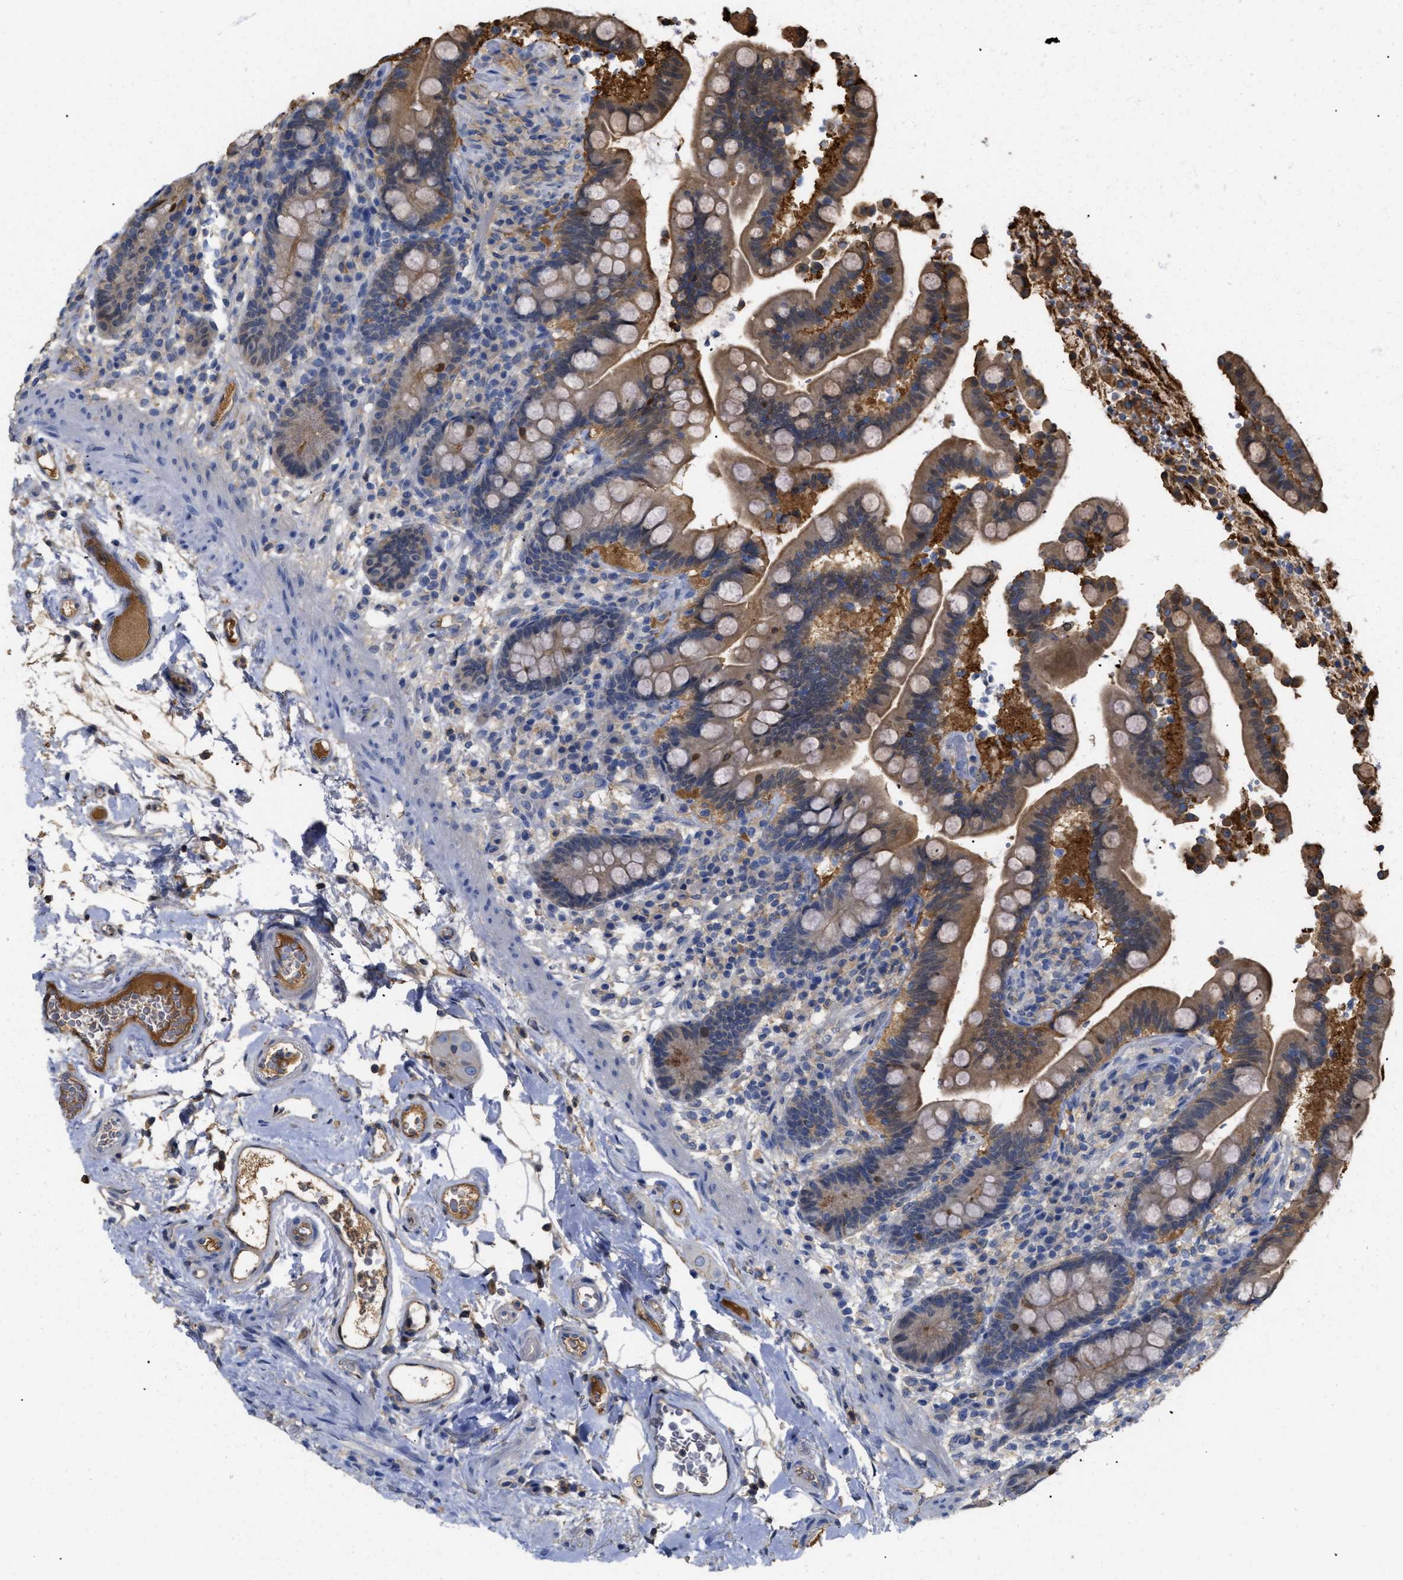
{"staining": {"intensity": "weak", "quantity": ">75%", "location": "cytoplasmic/membranous"}, "tissue": "colon", "cell_type": "Endothelial cells", "image_type": "normal", "snomed": [{"axis": "morphology", "description": "Normal tissue, NOS"}, {"axis": "topography", "description": "Colon"}], "caption": "Immunohistochemistry (IHC) image of normal colon: human colon stained using immunohistochemistry (IHC) shows low levels of weak protein expression localized specifically in the cytoplasmic/membranous of endothelial cells, appearing as a cytoplasmic/membranous brown color.", "gene": "ANXA4", "patient": {"sex": "male", "age": 73}}